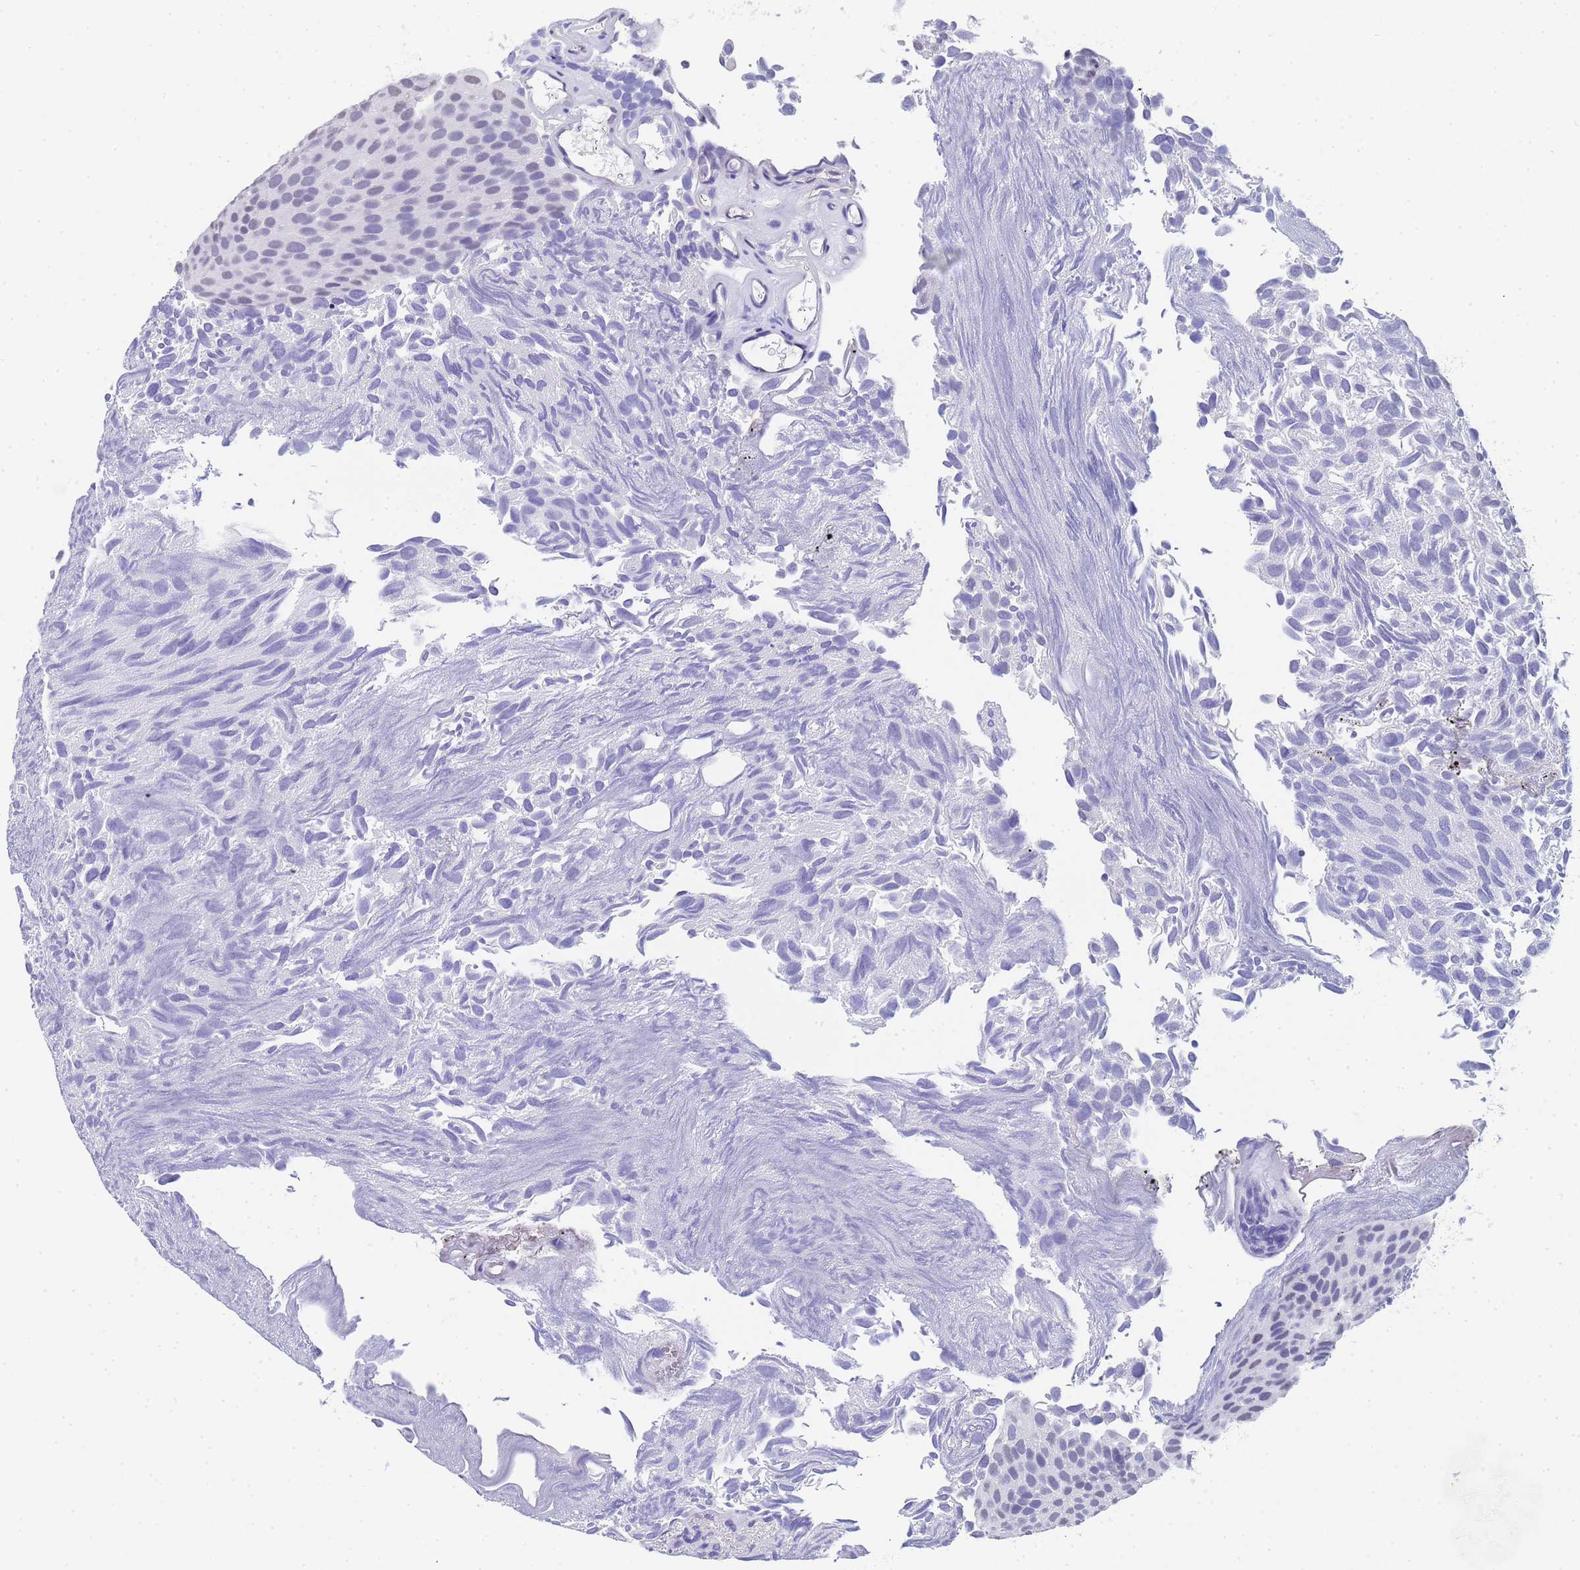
{"staining": {"intensity": "negative", "quantity": "none", "location": "none"}, "tissue": "urothelial cancer", "cell_type": "Tumor cells", "image_type": "cancer", "snomed": [{"axis": "morphology", "description": "Urothelial carcinoma, Low grade"}, {"axis": "topography", "description": "Urinary bladder"}], "caption": "Immunohistochemical staining of human urothelial cancer shows no significant expression in tumor cells. Nuclei are stained in blue.", "gene": "CTRC", "patient": {"sex": "male", "age": 89}}